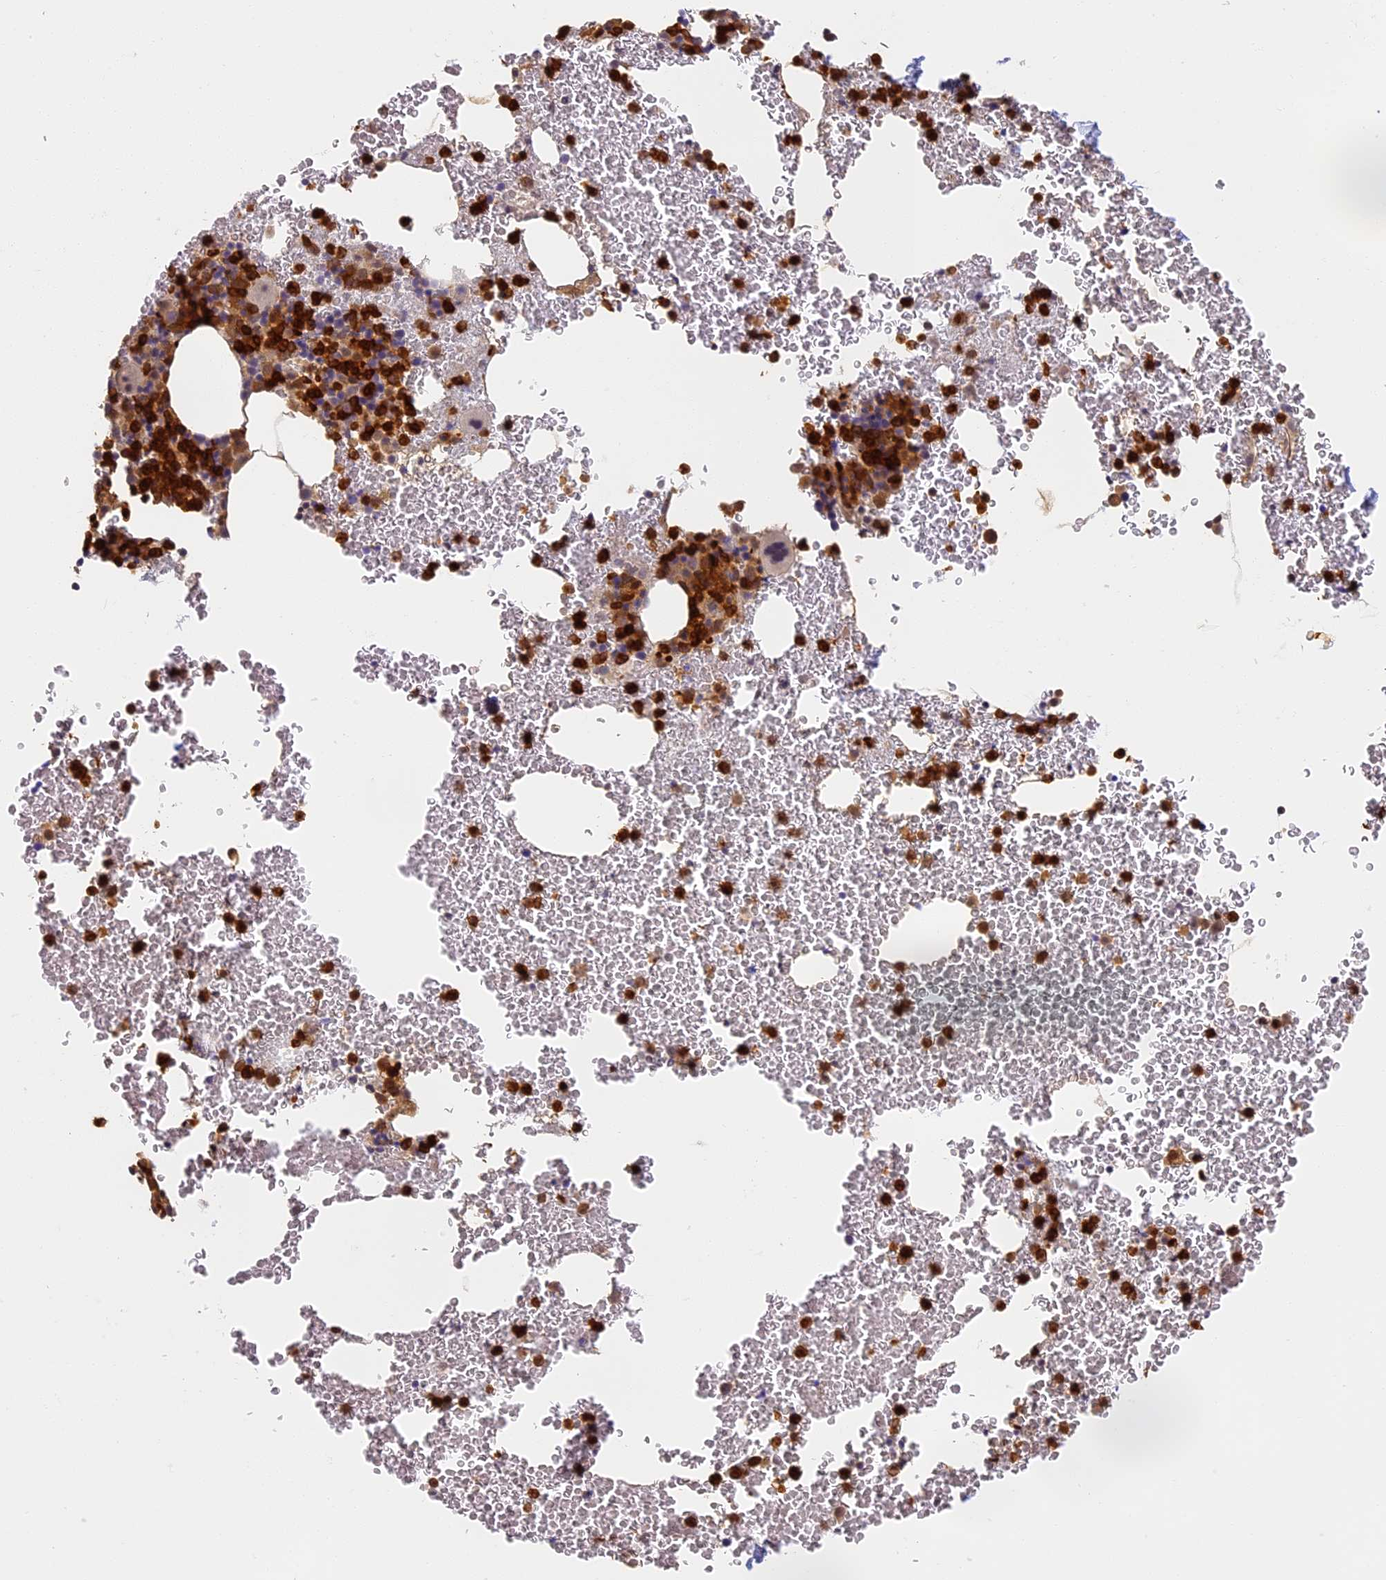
{"staining": {"intensity": "strong", "quantity": "25%-75%", "location": "cytoplasmic/membranous"}, "tissue": "bone marrow", "cell_type": "Hematopoietic cells", "image_type": "normal", "snomed": [{"axis": "morphology", "description": "Normal tissue, NOS"}, {"axis": "morphology", "description": "Inflammation, NOS"}, {"axis": "topography", "description": "Bone marrow"}], "caption": "Immunohistochemistry (IHC) histopathology image of unremarkable bone marrow: human bone marrow stained using immunohistochemistry (IHC) reveals high levels of strong protein expression localized specifically in the cytoplasmic/membranous of hematopoietic cells, appearing as a cytoplasmic/membranous brown color.", "gene": "NCF4", "patient": {"sex": "female", "age": 78}}